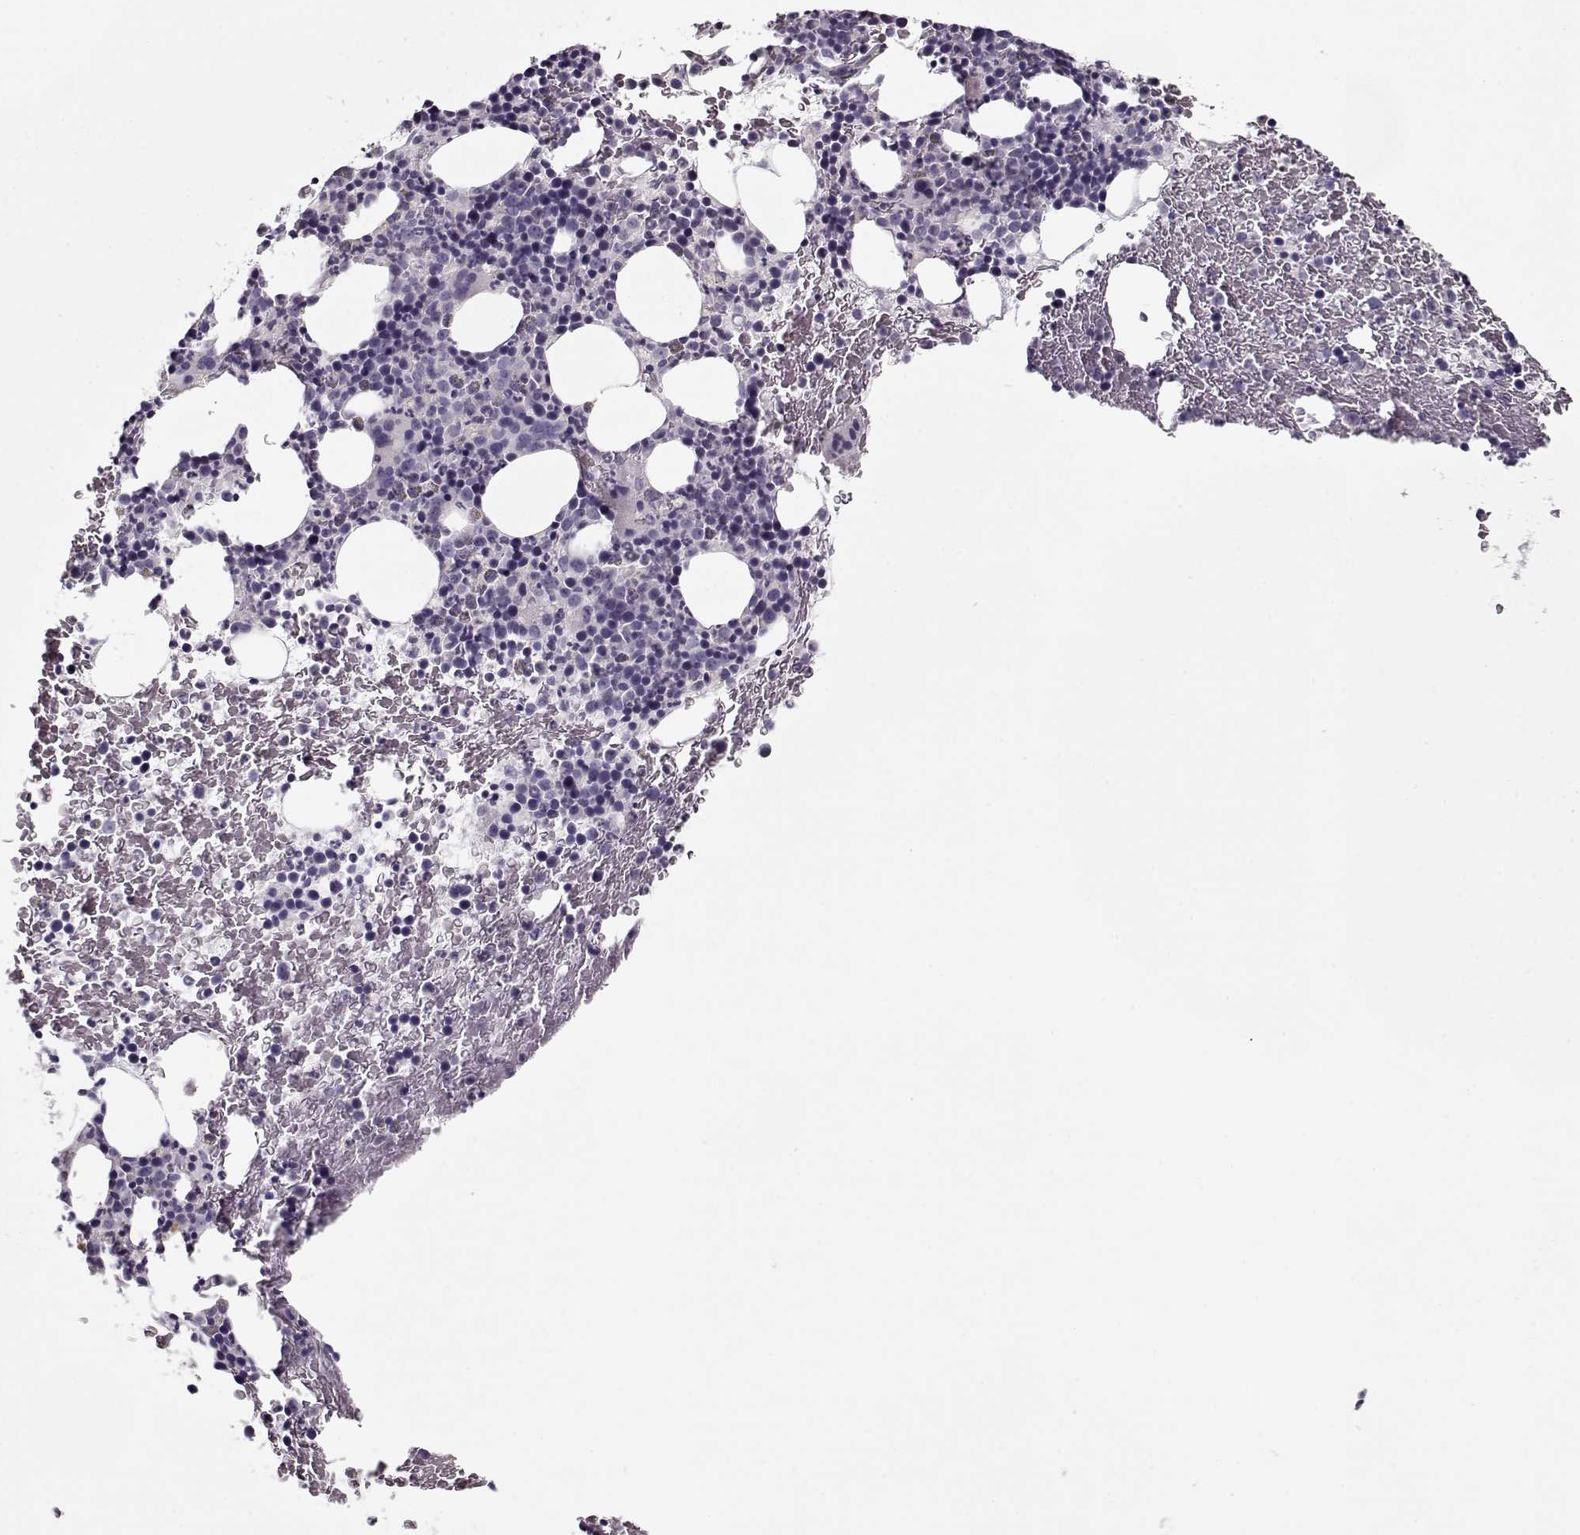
{"staining": {"intensity": "negative", "quantity": "none", "location": "none"}, "tissue": "bone marrow", "cell_type": "Hematopoietic cells", "image_type": "normal", "snomed": [{"axis": "morphology", "description": "Normal tissue, NOS"}, {"axis": "topography", "description": "Bone marrow"}], "caption": "This image is of normal bone marrow stained with immunohistochemistry (IHC) to label a protein in brown with the nuclei are counter-stained blue. There is no staining in hematopoietic cells. (Brightfield microscopy of DAB (3,3'-diaminobenzidine) immunohistochemistry (IHC) at high magnification).", "gene": "CCDC136", "patient": {"sex": "male", "age": 72}}